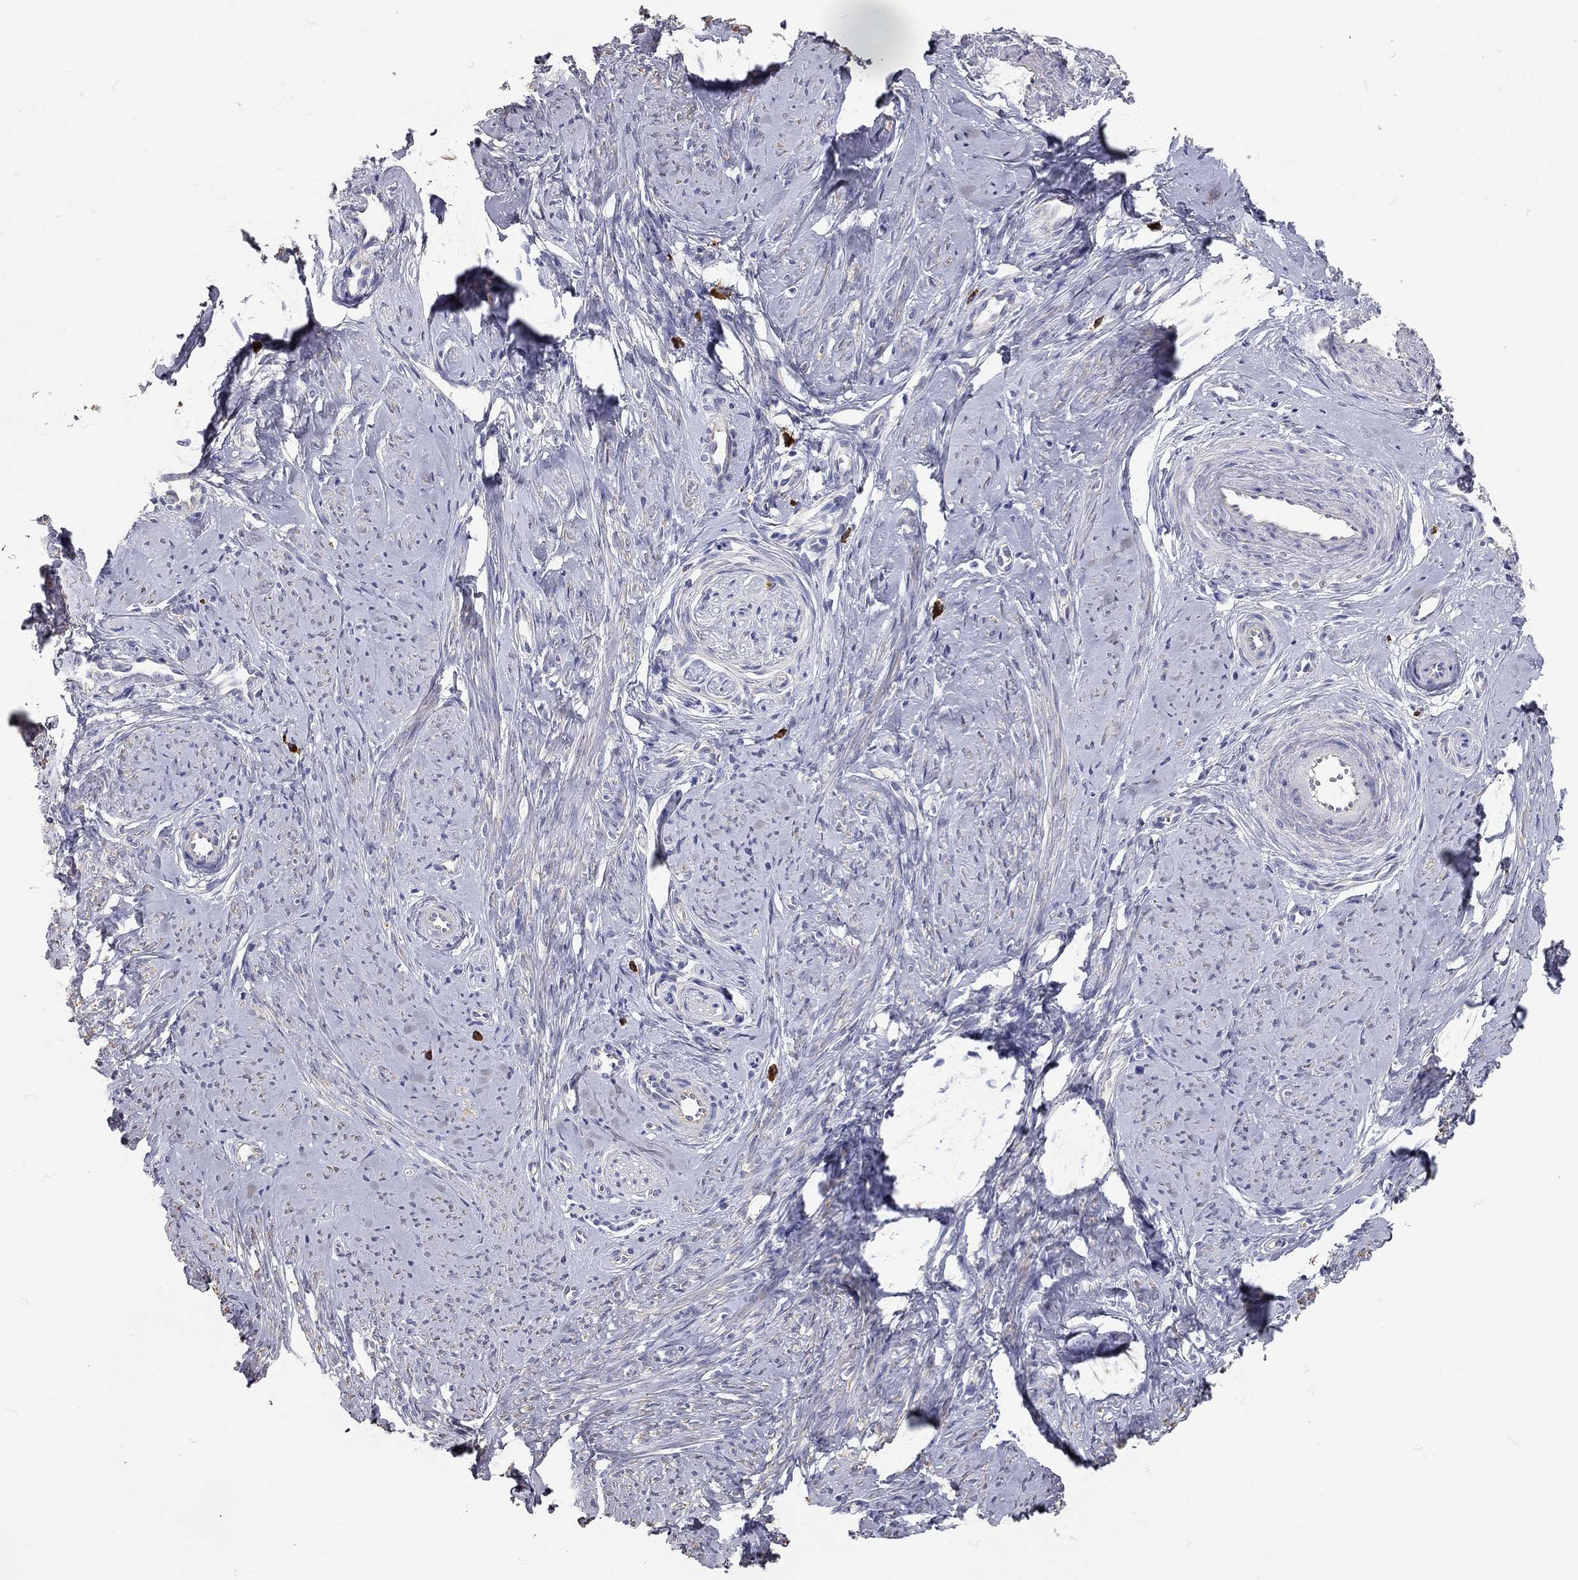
{"staining": {"intensity": "negative", "quantity": "none", "location": "none"}, "tissue": "smooth muscle", "cell_type": "Smooth muscle cells", "image_type": "normal", "snomed": [{"axis": "morphology", "description": "Normal tissue, NOS"}, {"axis": "topography", "description": "Smooth muscle"}], "caption": "Immunohistochemistry photomicrograph of unremarkable smooth muscle: smooth muscle stained with DAB shows no significant protein positivity in smooth muscle cells.", "gene": "C10orf90", "patient": {"sex": "female", "age": 48}}